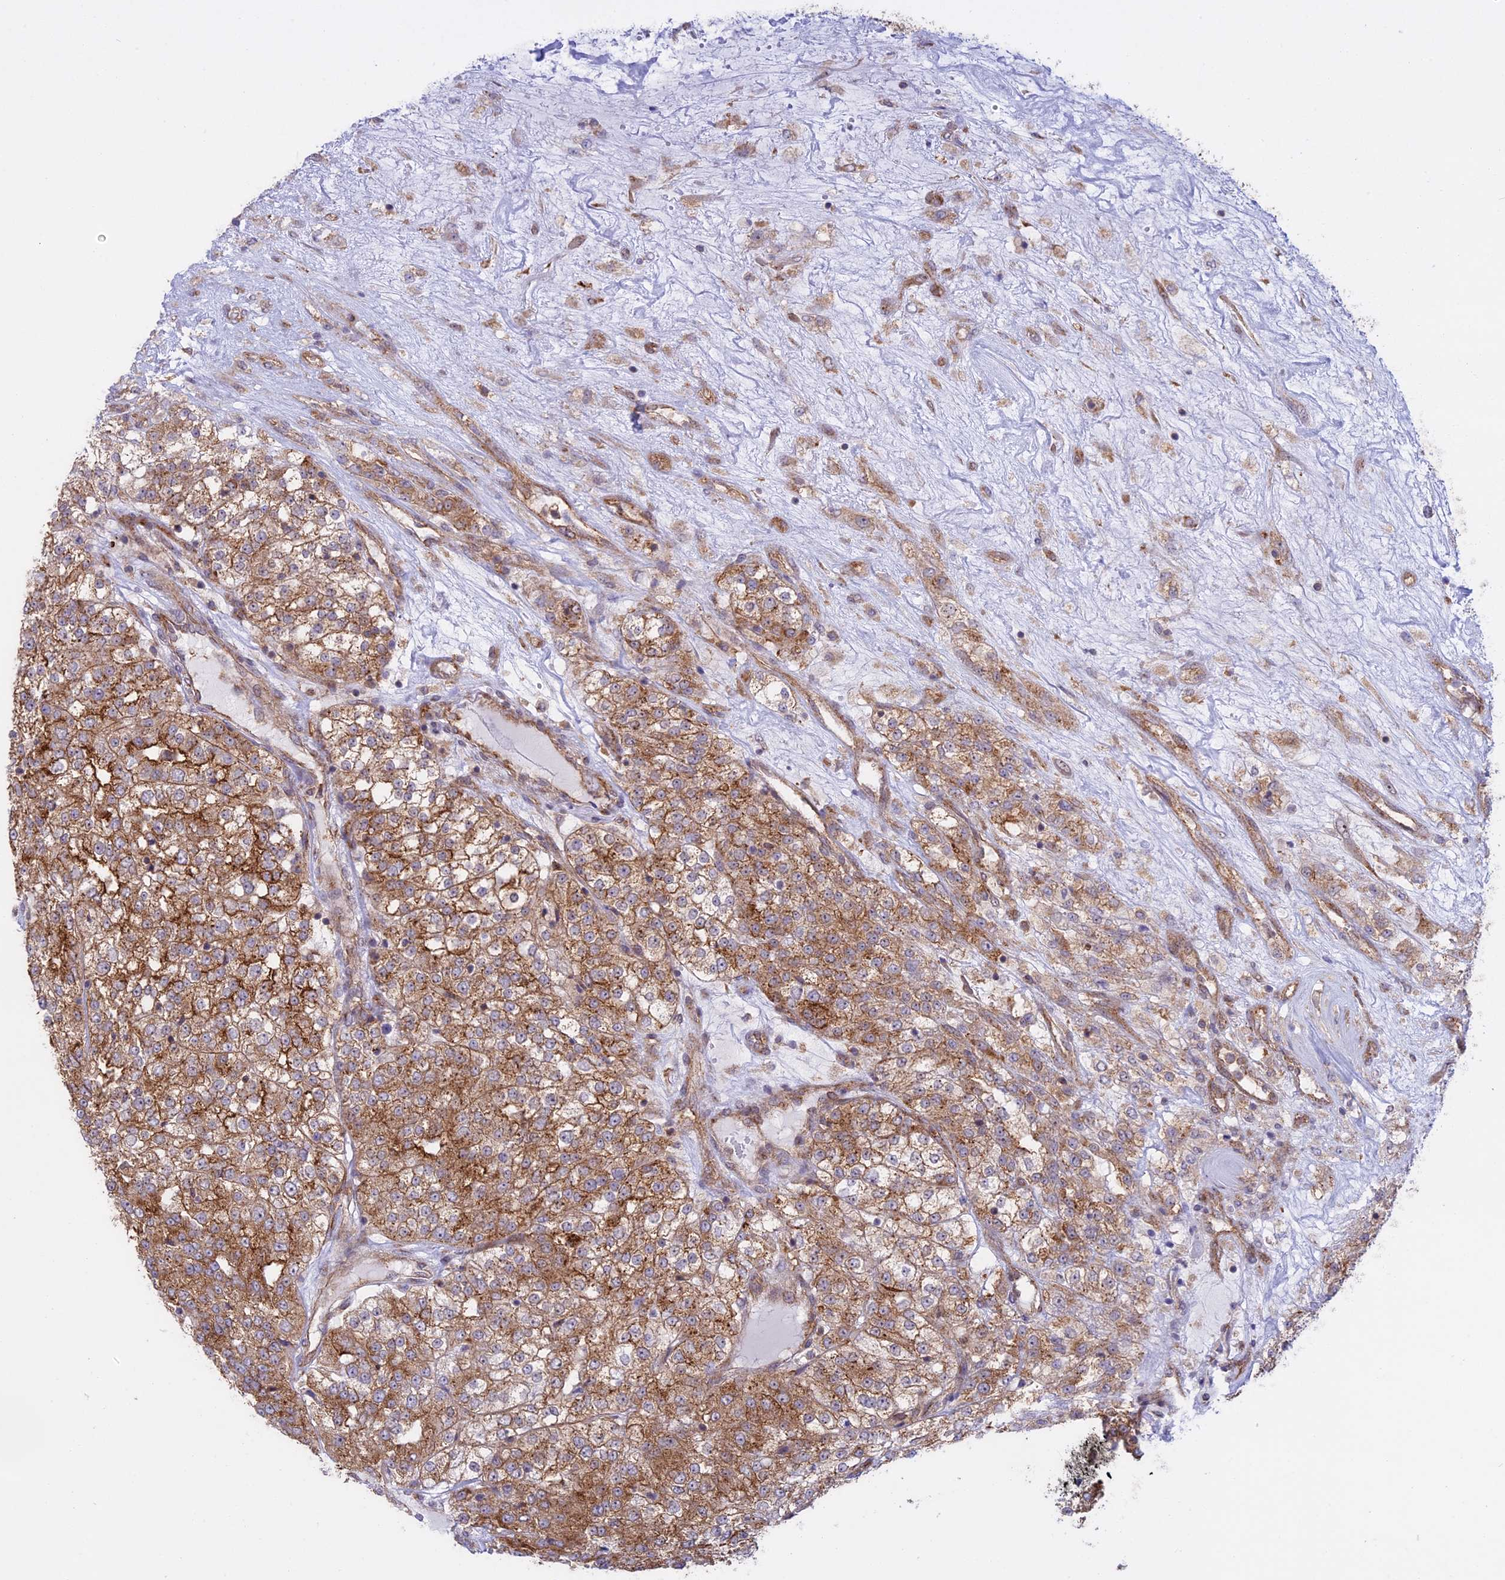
{"staining": {"intensity": "moderate", "quantity": ">75%", "location": "cytoplasmic/membranous"}, "tissue": "renal cancer", "cell_type": "Tumor cells", "image_type": "cancer", "snomed": [{"axis": "morphology", "description": "Adenocarcinoma, NOS"}, {"axis": "topography", "description": "Kidney"}], "caption": "Renal adenocarcinoma stained for a protein exhibits moderate cytoplasmic/membranous positivity in tumor cells.", "gene": "CLINT1", "patient": {"sex": "female", "age": 63}}